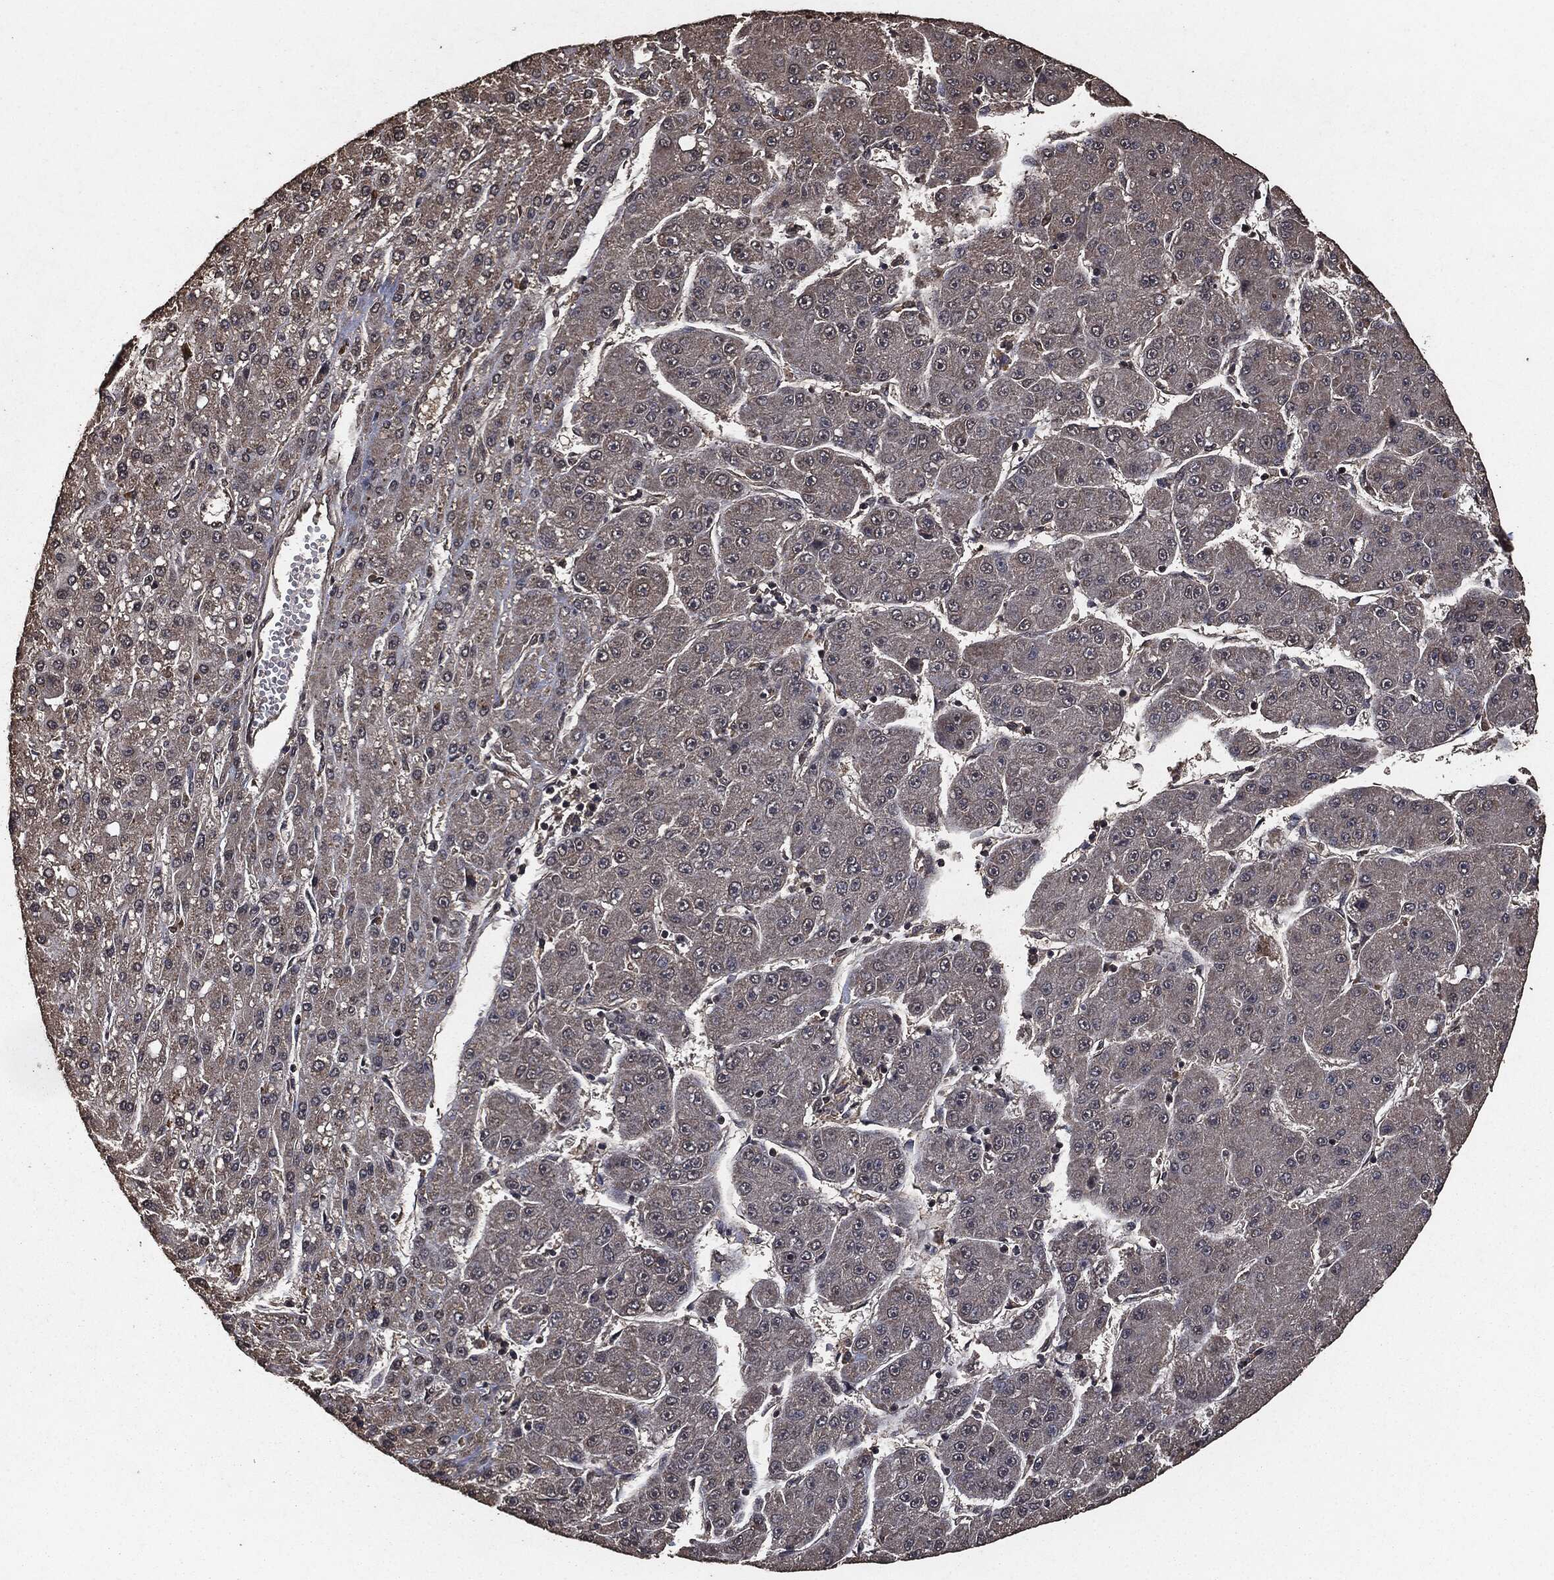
{"staining": {"intensity": "negative", "quantity": "none", "location": "none"}, "tissue": "liver cancer", "cell_type": "Tumor cells", "image_type": "cancer", "snomed": [{"axis": "morphology", "description": "Carcinoma, Hepatocellular, NOS"}, {"axis": "topography", "description": "Liver"}], "caption": "IHC micrograph of neoplastic tissue: human liver cancer stained with DAB (3,3'-diaminobenzidine) displays no significant protein expression in tumor cells. (Immunohistochemistry (ihc), brightfield microscopy, high magnification).", "gene": "AKT1S1", "patient": {"sex": "male", "age": 67}}